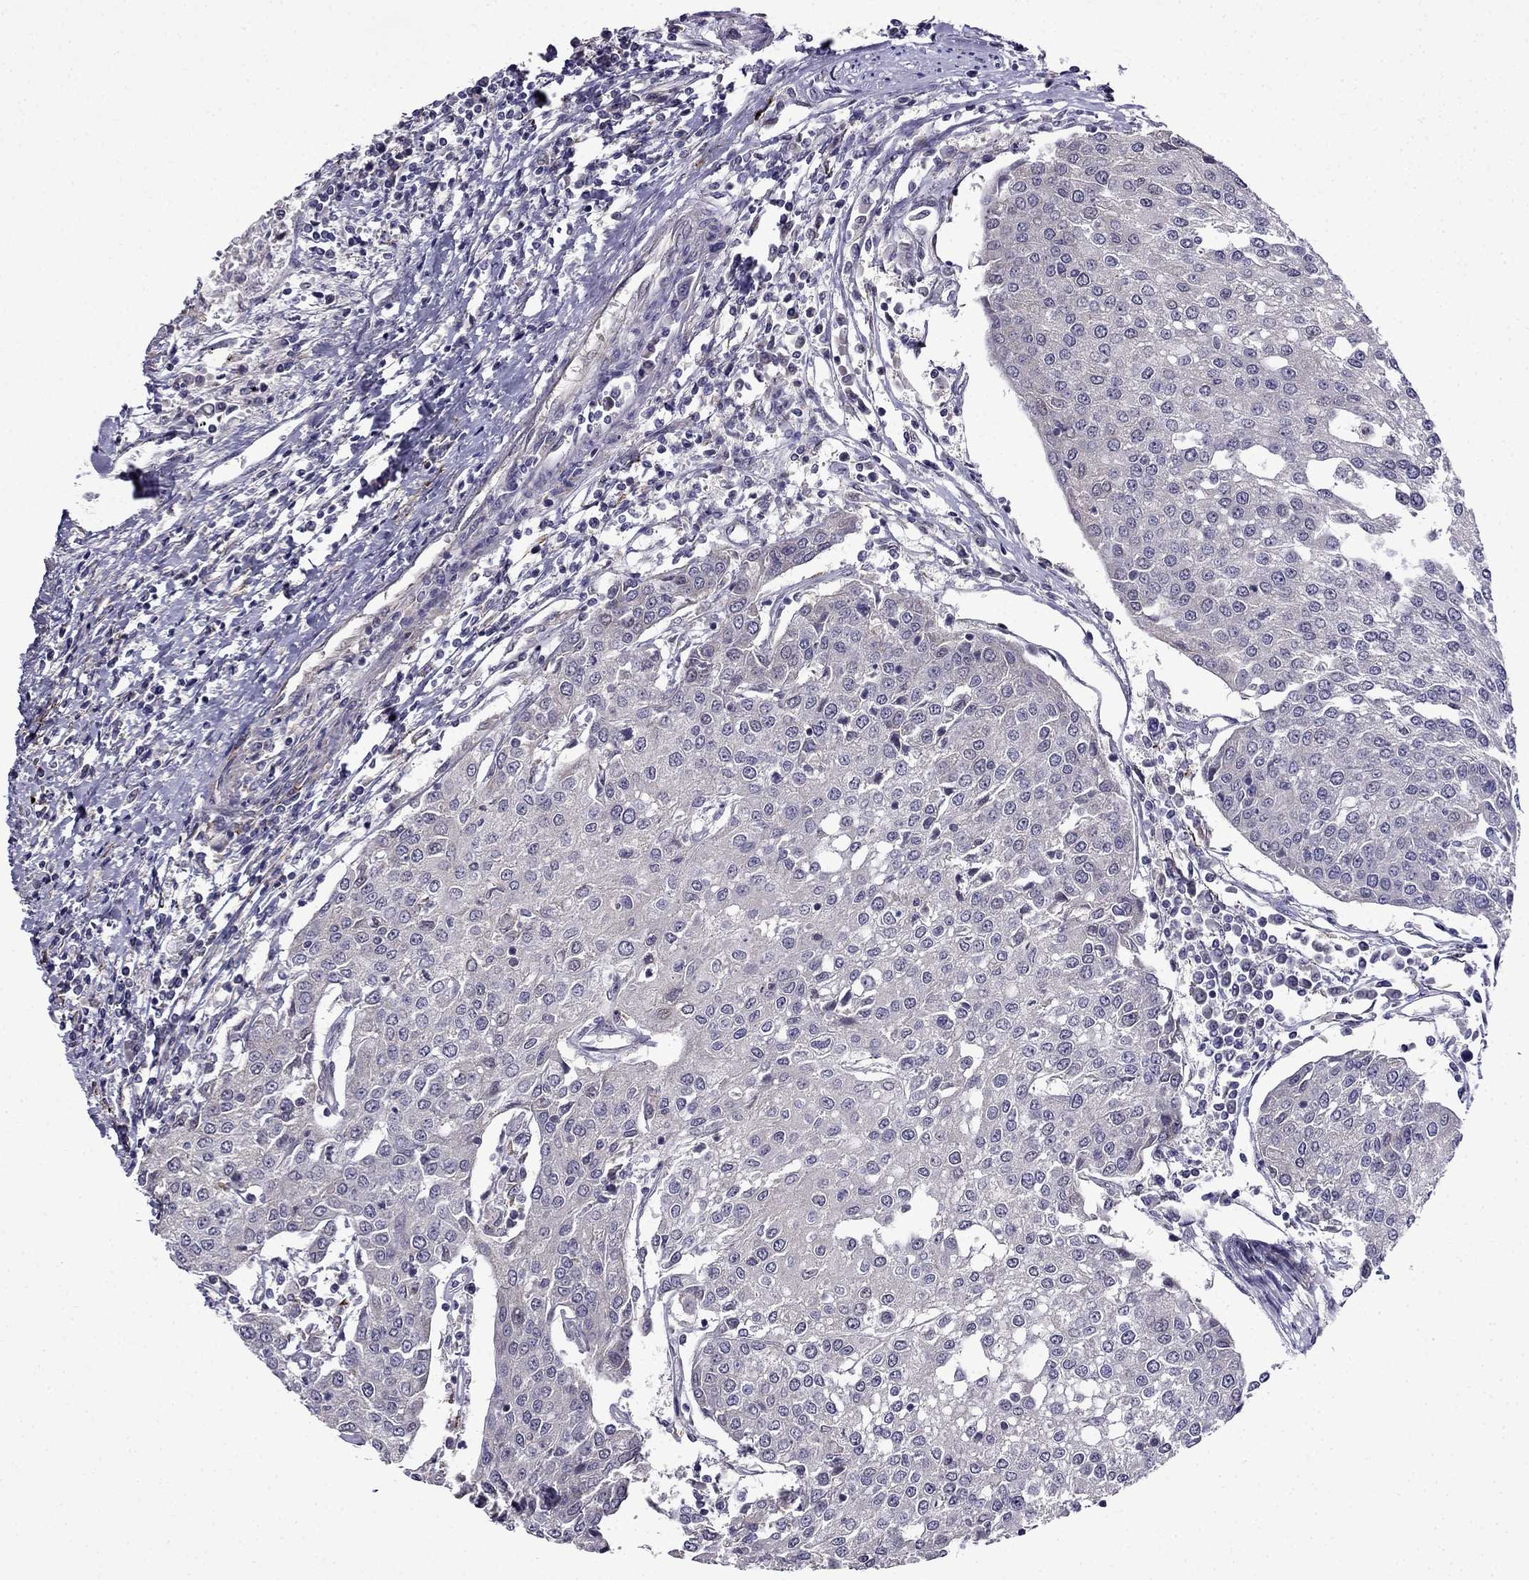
{"staining": {"intensity": "negative", "quantity": "none", "location": "none"}, "tissue": "urothelial cancer", "cell_type": "Tumor cells", "image_type": "cancer", "snomed": [{"axis": "morphology", "description": "Urothelial carcinoma, High grade"}, {"axis": "topography", "description": "Urinary bladder"}], "caption": "Urothelial cancer stained for a protein using IHC displays no expression tumor cells.", "gene": "PI16", "patient": {"sex": "female", "age": 85}}